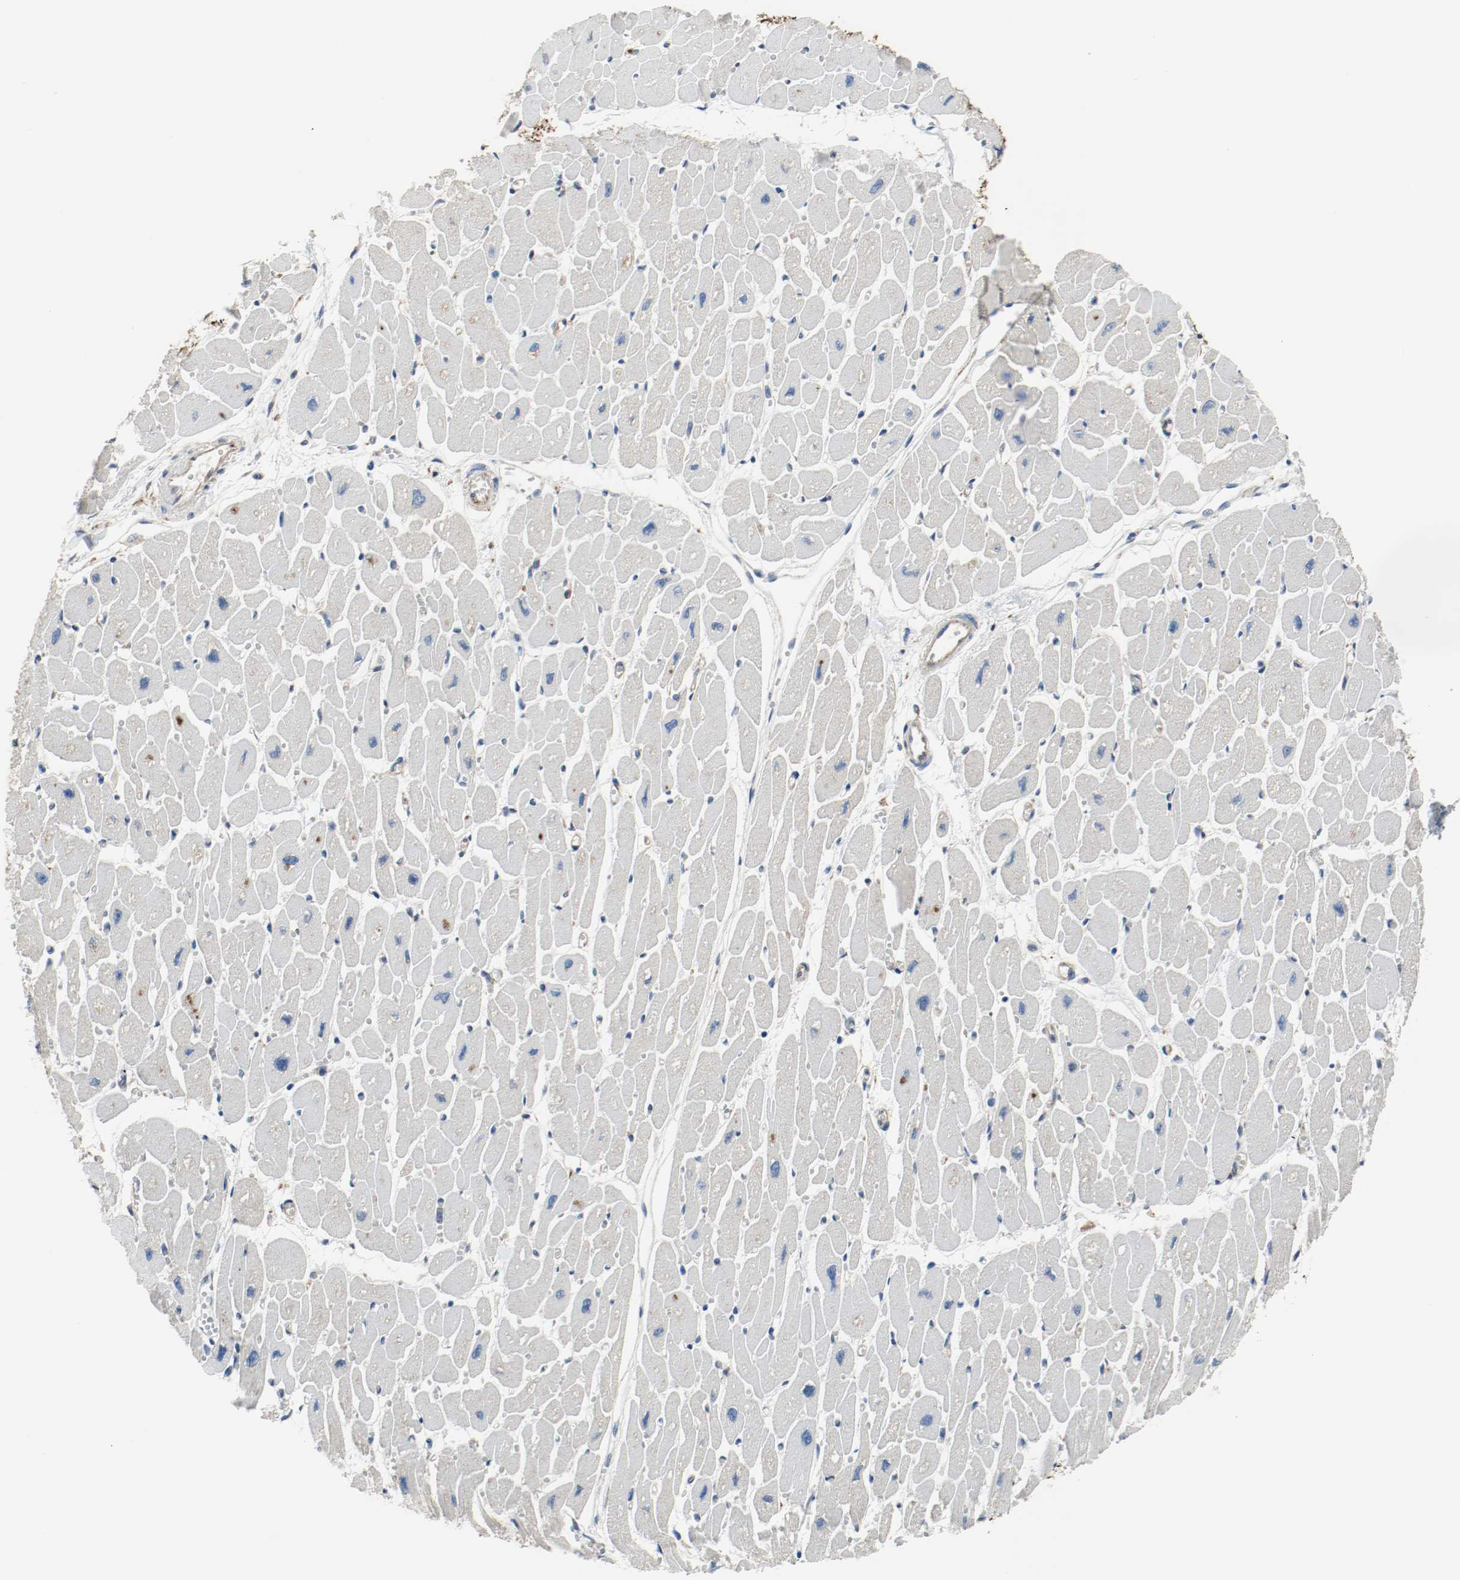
{"staining": {"intensity": "negative", "quantity": "none", "location": "none"}, "tissue": "heart muscle", "cell_type": "Cardiomyocytes", "image_type": "normal", "snomed": [{"axis": "morphology", "description": "Normal tissue, NOS"}, {"axis": "topography", "description": "Heart"}], "caption": "This is an immunohistochemistry micrograph of normal heart muscle. There is no staining in cardiomyocytes.", "gene": "TUBA3D", "patient": {"sex": "female", "age": 54}}